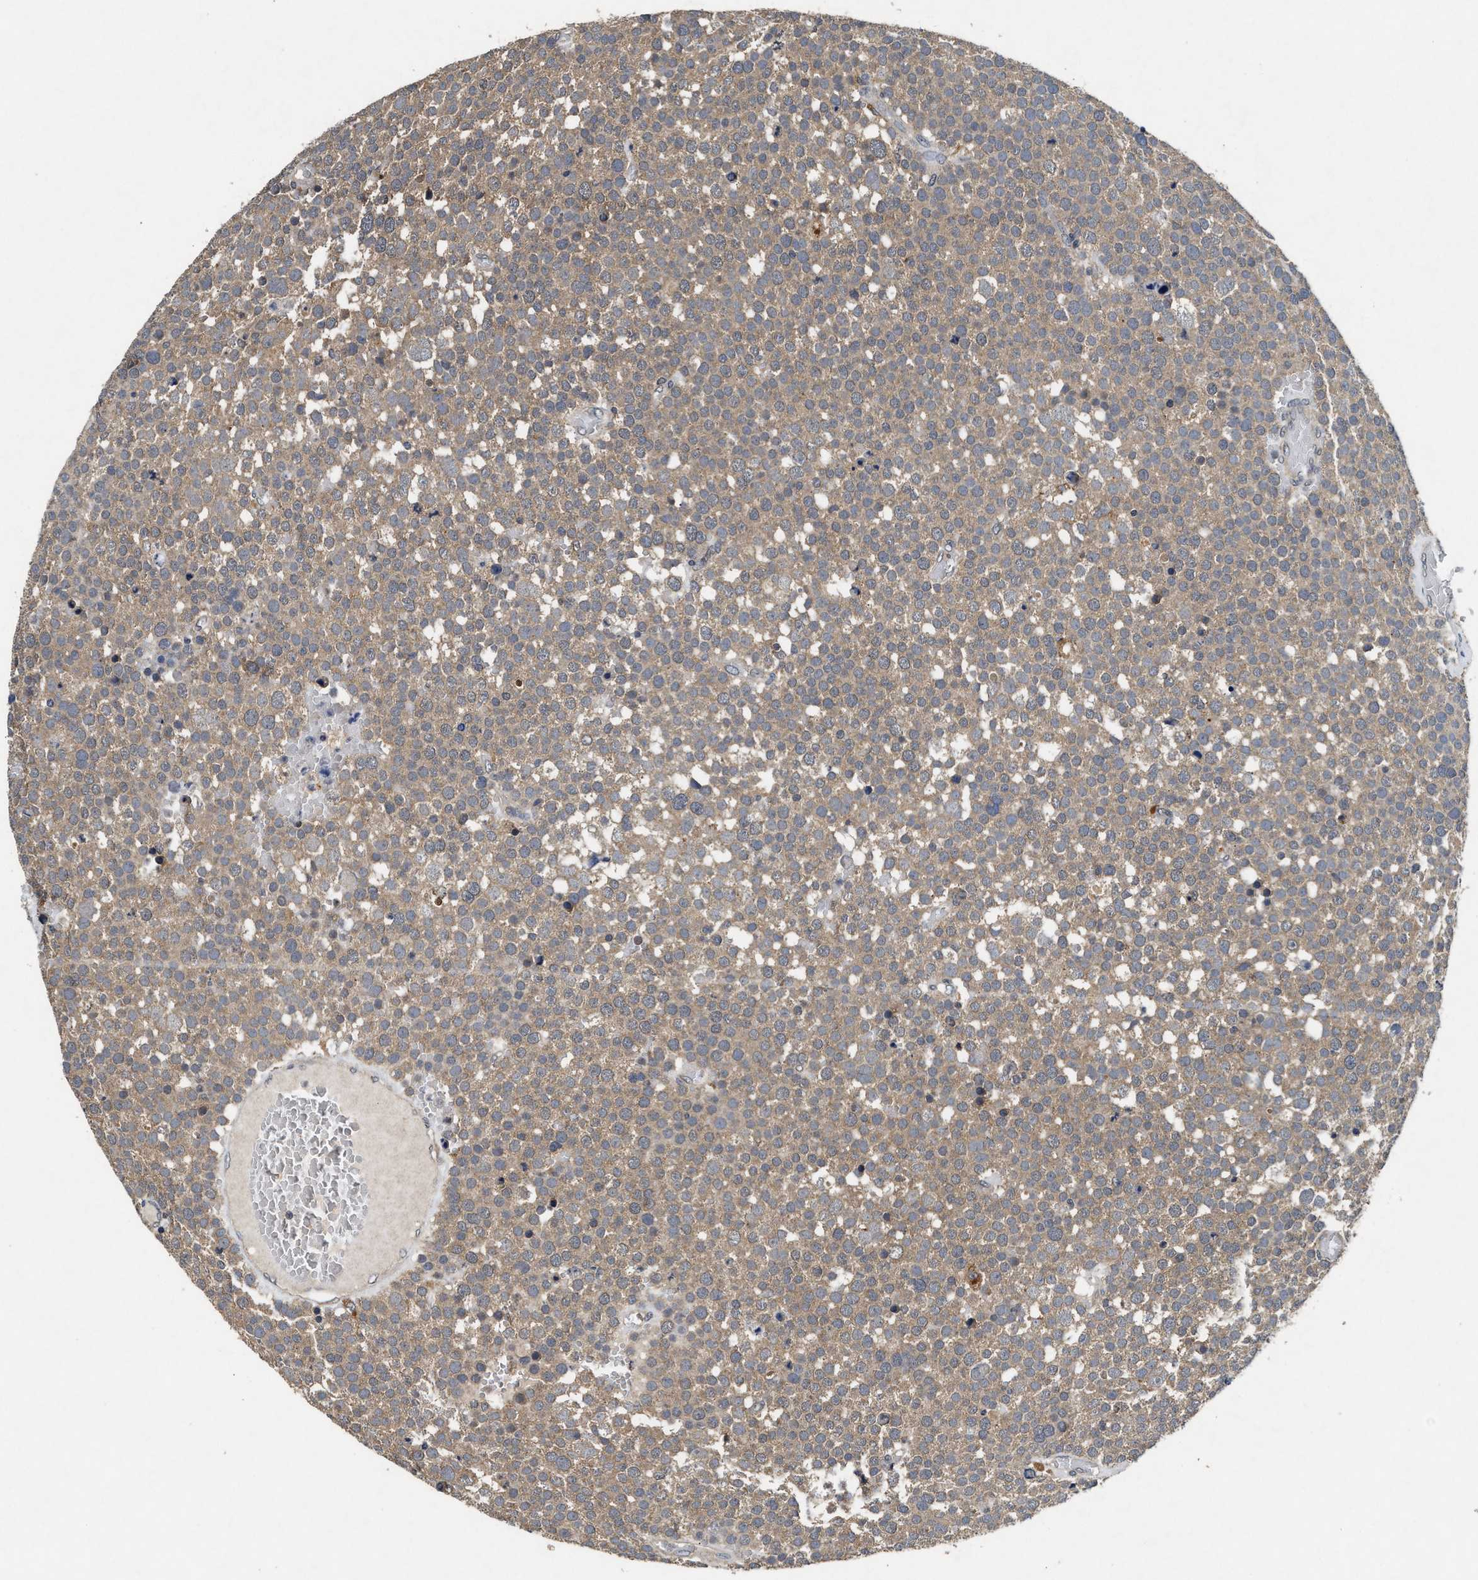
{"staining": {"intensity": "weak", "quantity": ">75%", "location": "cytoplasmic/membranous"}, "tissue": "testis cancer", "cell_type": "Tumor cells", "image_type": "cancer", "snomed": [{"axis": "morphology", "description": "Seminoma, NOS"}, {"axis": "topography", "description": "Testis"}], "caption": "This photomicrograph shows immunohistochemistry (IHC) staining of human seminoma (testis), with low weak cytoplasmic/membranous expression in approximately >75% of tumor cells.", "gene": "PDAP1", "patient": {"sex": "male", "age": 71}}